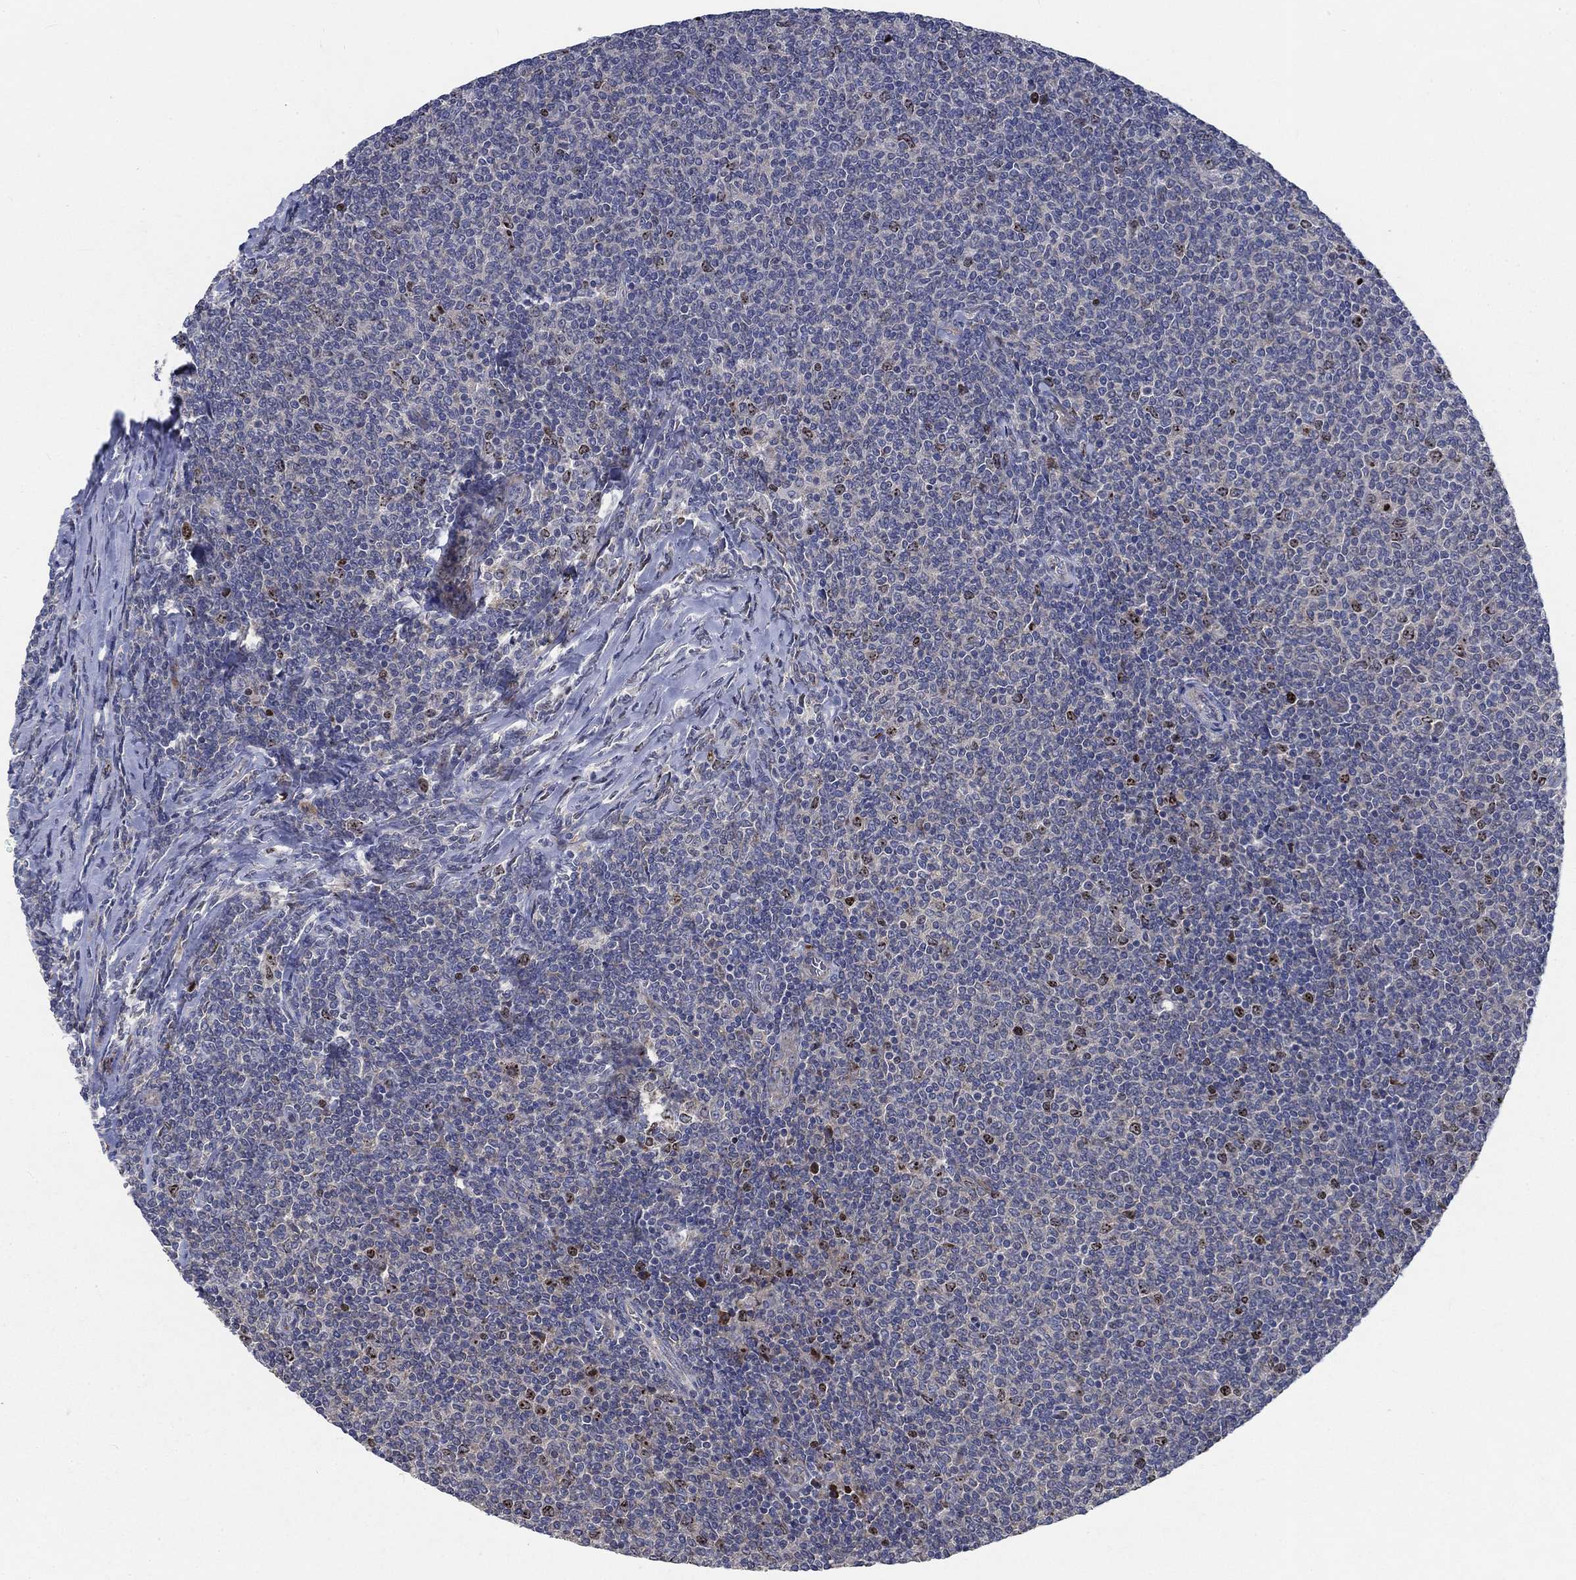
{"staining": {"intensity": "negative", "quantity": "none", "location": "none"}, "tissue": "lymphoma", "cell_type": "Tumor cells", "image_type": "cancer", "snomed": [{"axis": "morphology", "description": "Malignant lymphoma, non-Hodgkin's type, Low grade"}, {"axis": "topography", "description": "Lymph node"}], "caption": "Tumor cells are negative for protein expression in human lymphoma. (IHC, brightfield microscopy, high magnification).", "gene": "MMP24", "patient": {"sex": "male", "age": 52}}